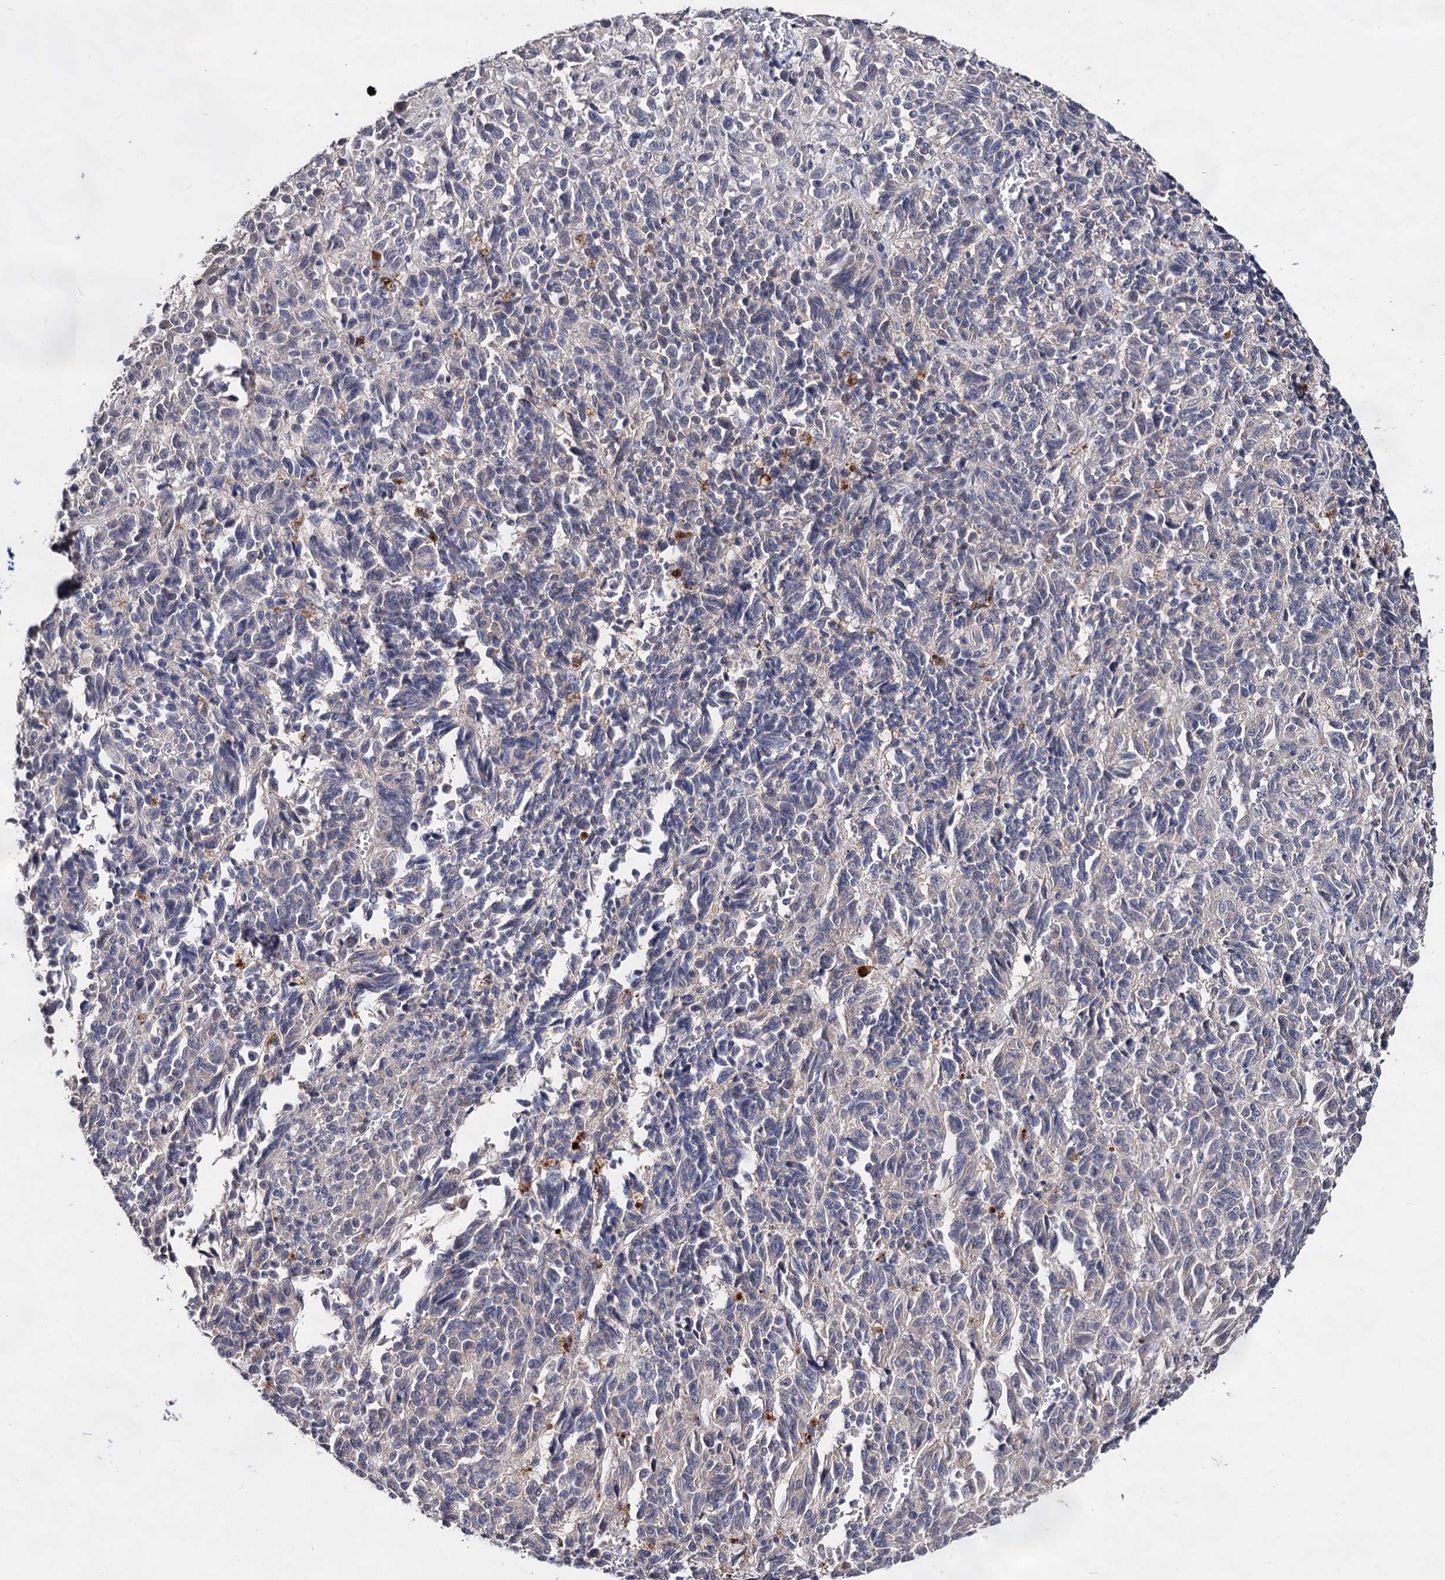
{"staining": {"intensity": "negative", "quantity": "none", "location": "none"}, "tissue": "melanoma", "cell_type": "Tumor cells", "image_type": "cancer", "snomed": [{"axis": "morphology", "description": "Malignant melanoma, Metastatic site"}, {"axis": "topography", "description": "Lung"}], "caption": "Melanoma was stained to show a protein in brown. There is no significant expression in tumor cells.", "gene": "ARFIP2", "patient": {"sex": "male", "age": 64}}